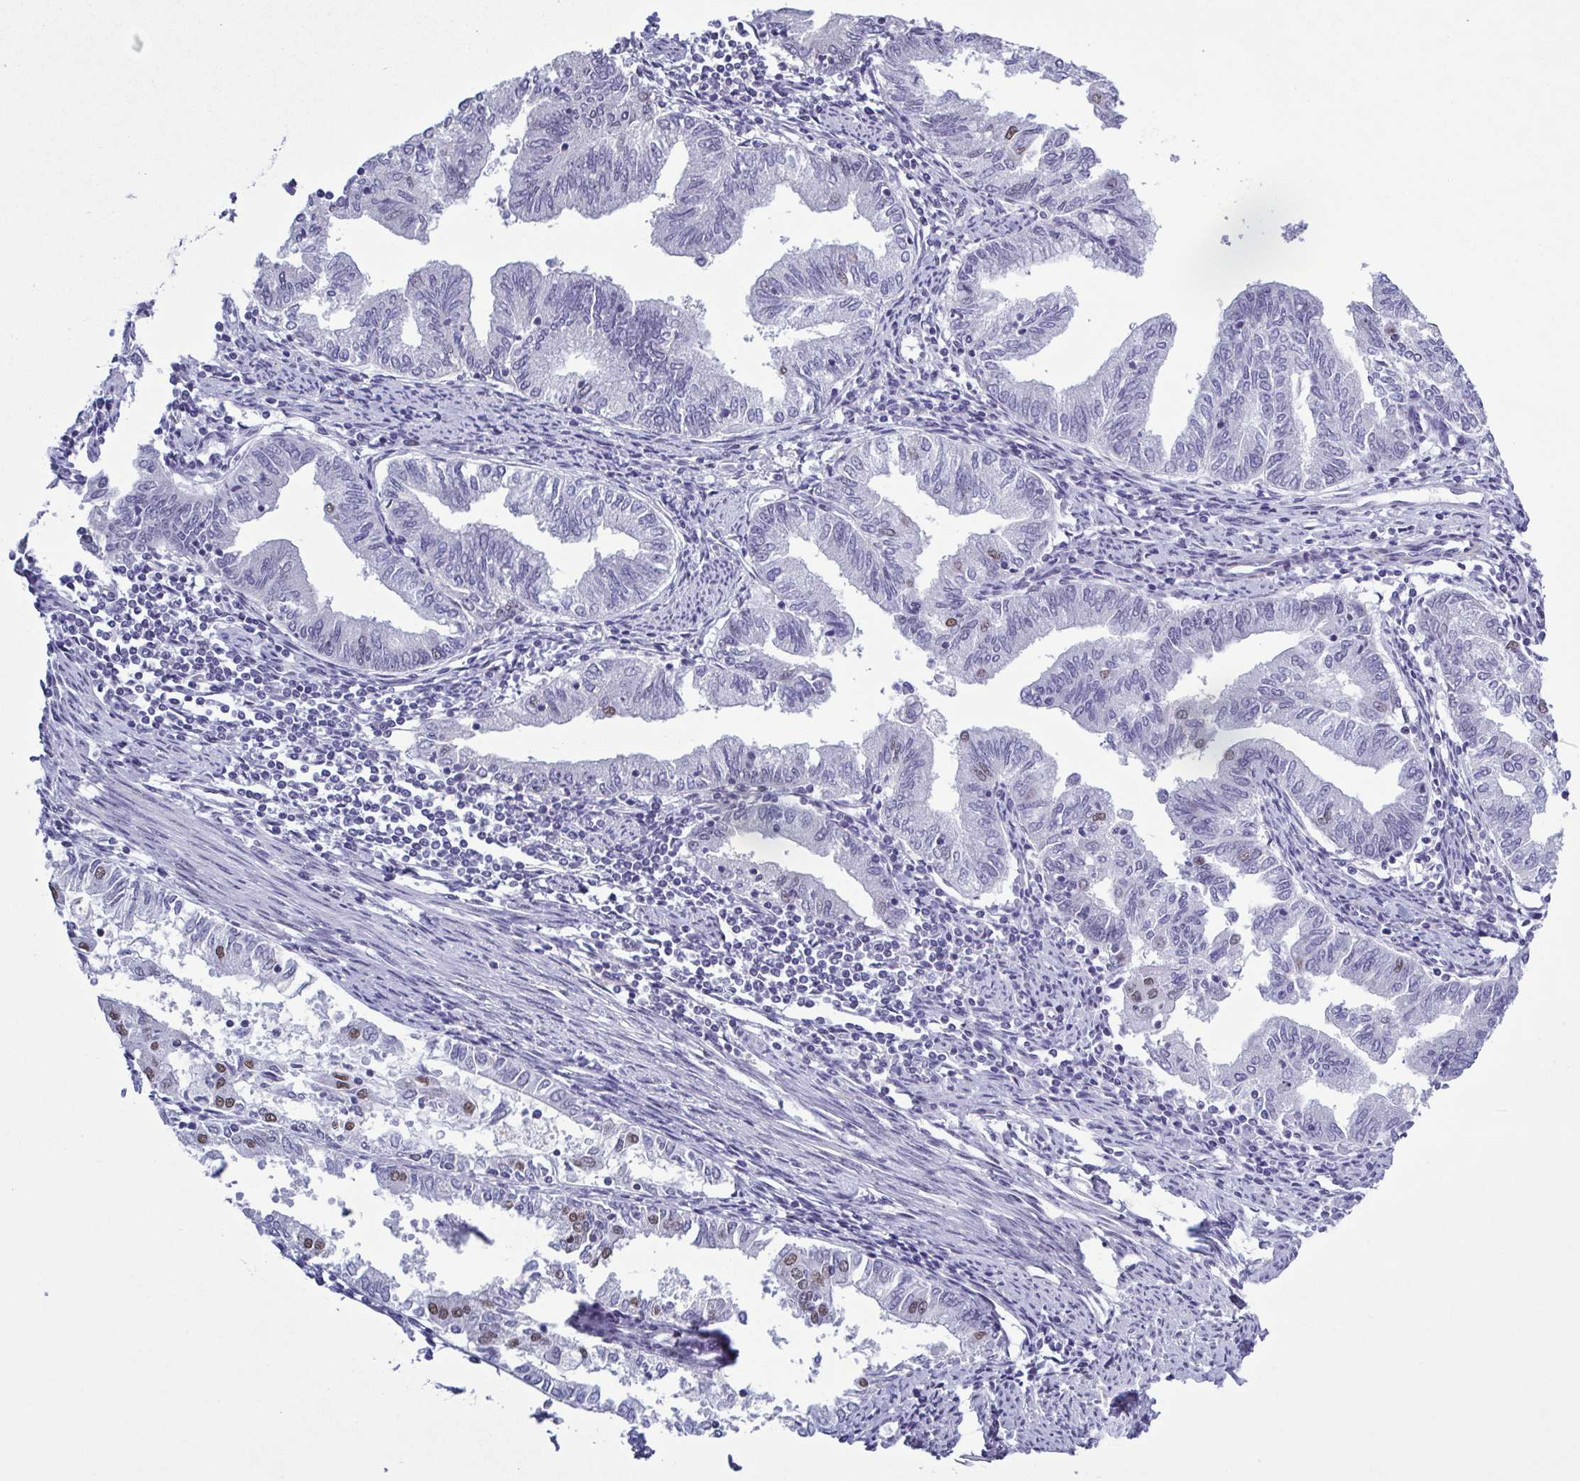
{"staining": {"intensity": "moderate", "quantity": "<25%", "location": "nuclear"}, "tissue": "endometrial cancer", "cell_type": "Tumor cells", "image_type": "cancer", "snomed": [{"axis": "morphology", "description": "Adenocarcinoma, NOS"}, {"axis": "topography", "description": "Endometrium"}], "caption": "This image demonstrates adenocarcinoma (endometrial) stained with immunohistochemistry (IHC) to label a protein in brown. The nuclear of tumor cells show moderate positivity for the protein. Nuclei are counter-stained blue.", "gene": "TMEM92", "patient": {"sex": "female", "age": 79}}